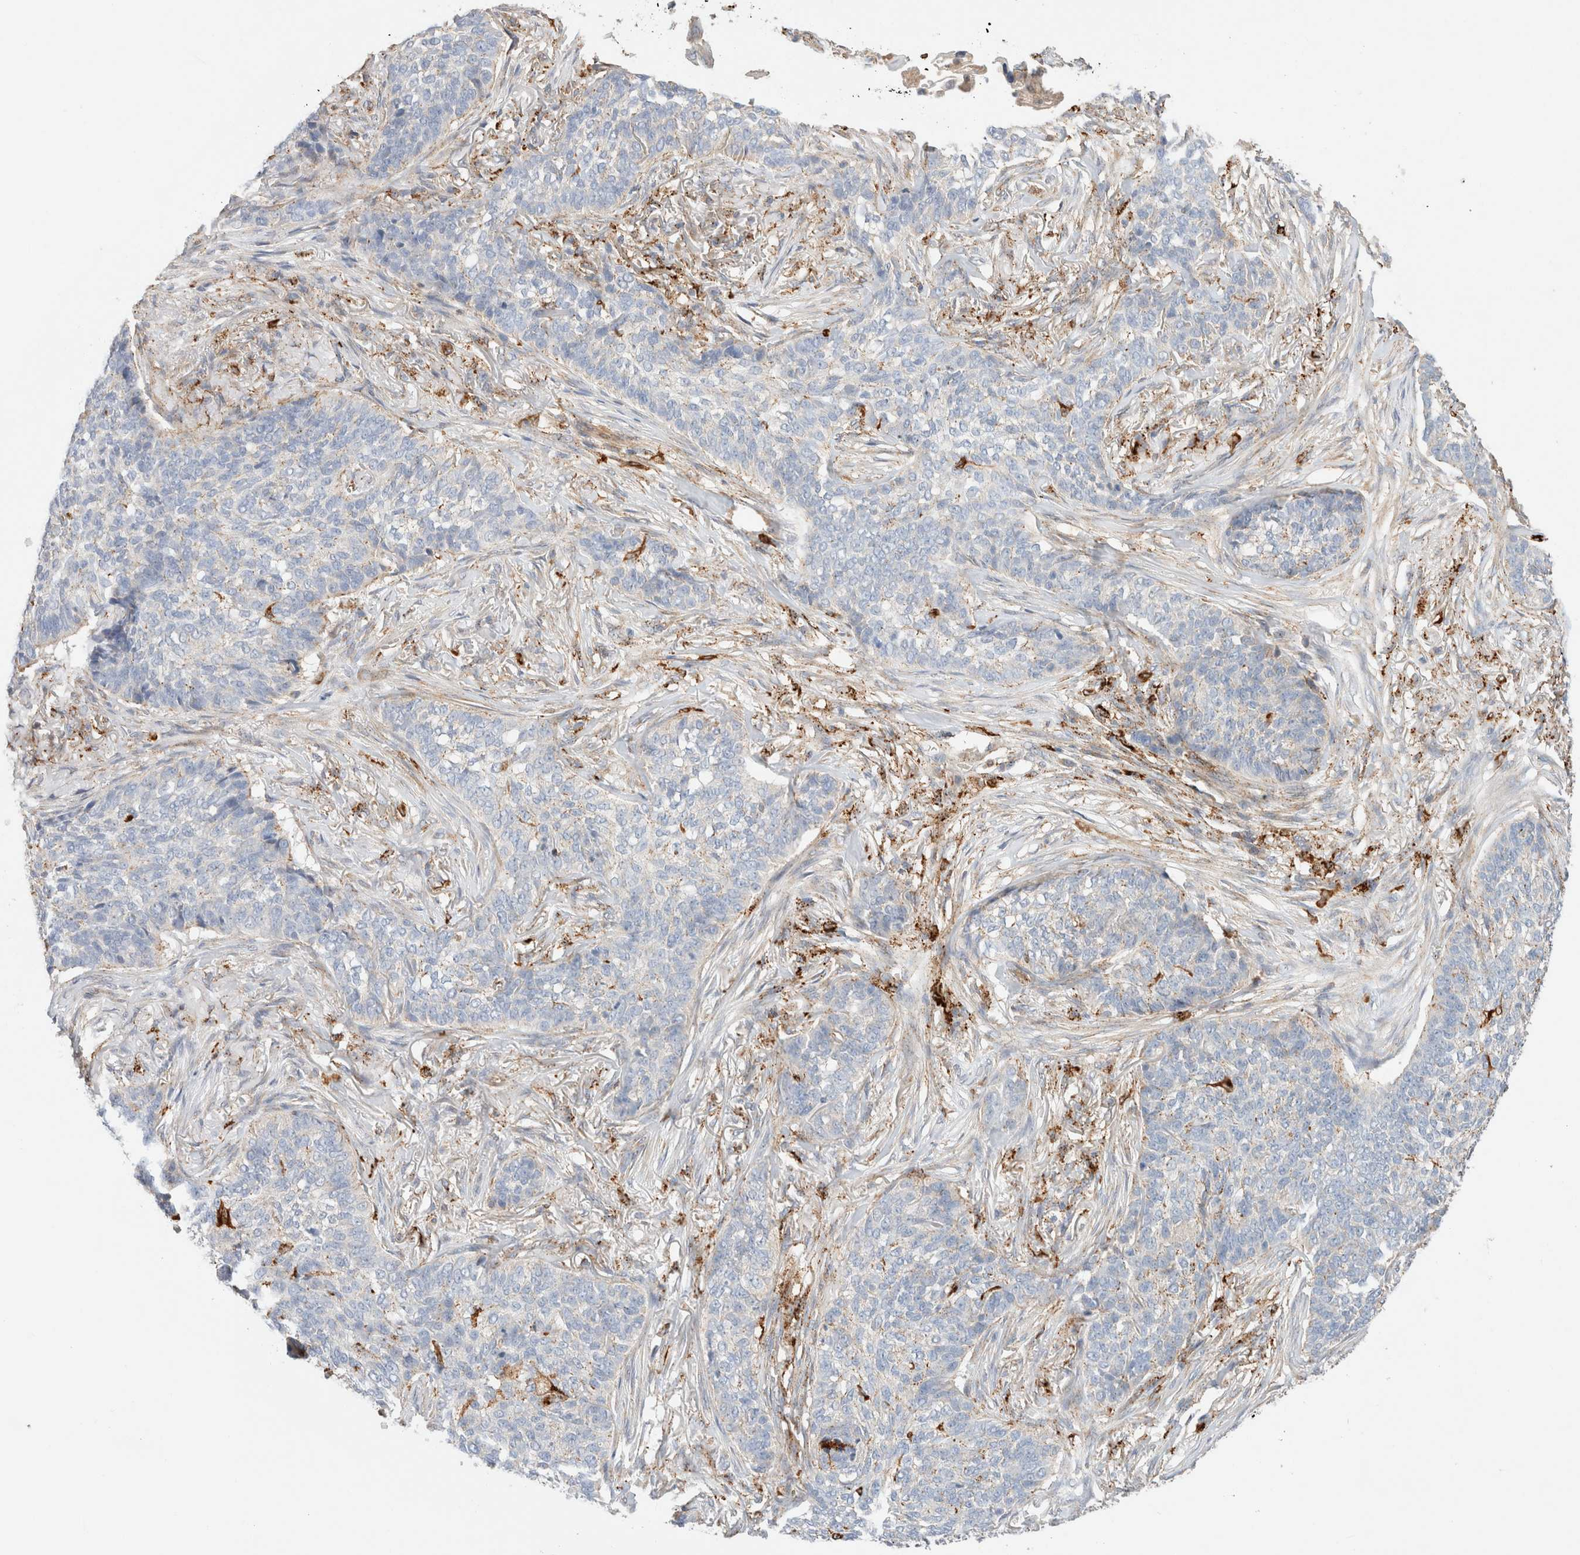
{"staining": {"intensity": "negative", "quantity": "none", "location": "none"}, "tissue": "skin cancer", "cell_type": "Tumor cells", "image_type": "cancer", "snomed": [{"axis": "morphology", "description": "Basal cell carcinoma"}, {"axis": "topography", "description": "Skin"}], "caption": "Immunohistochemical staining of skin basal cell carcinoma demonstrates no significant positivity in tumor cells.", "gene": "RABEPK", "patient": {"sex": "male", "age": 85}}